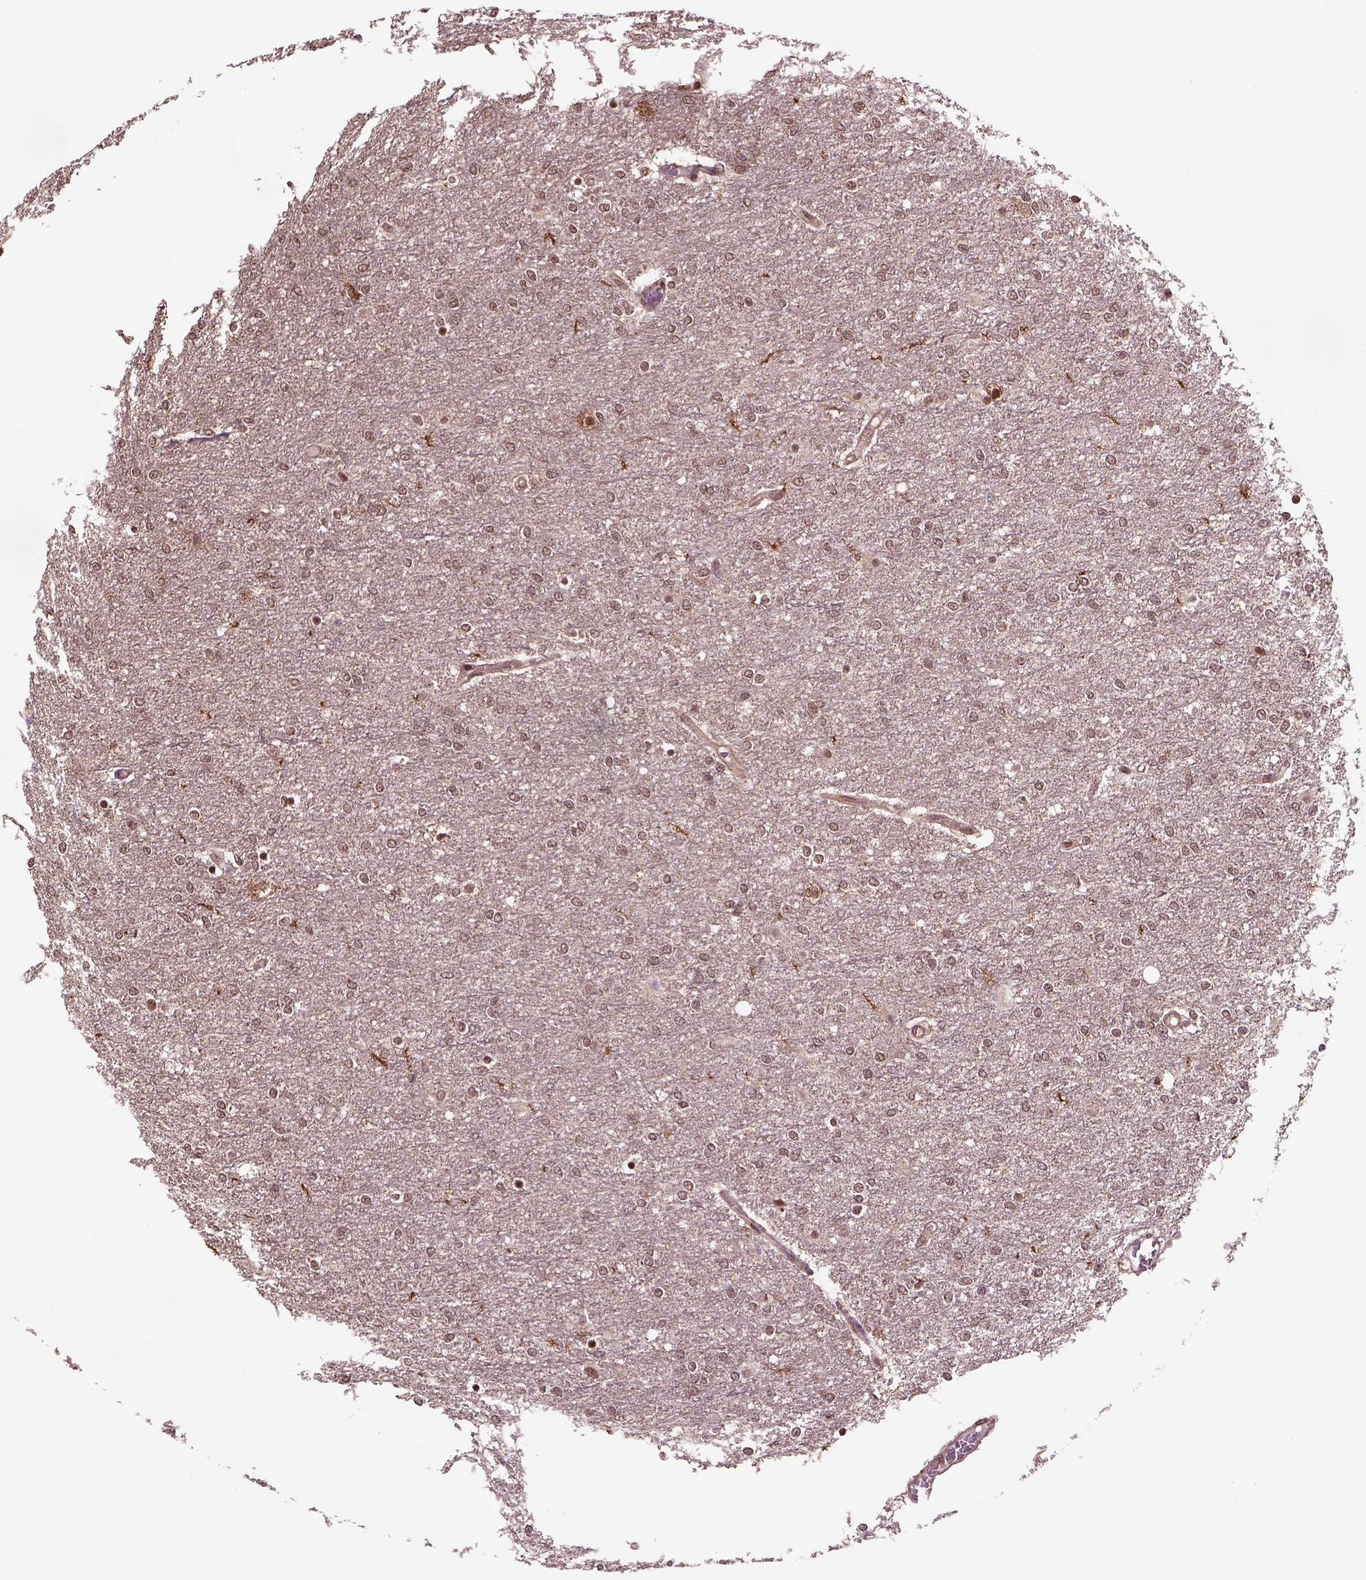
{"staining": {"intensity": "moderate", "quantity": ">75%", "location": "nuclear"}, "tissue": "glioma", "cell_type": "Tumor cells", "image_type": "cancer", "snomed": [{"axis": "morphology", "description": "Glioma, malignant, High grade"}, {"axis": "topography", "description": "Brain"}], "caption": "Immunohistochemistry of glioma reveals medium levels of moderate nuclear positivity in approximately >75% of tumor cells. (brown staining indicates protein expression, while blue staining denotes nuclei).", "gene": "NUDT9", "patient": {"sex": "female", "age": 61}}